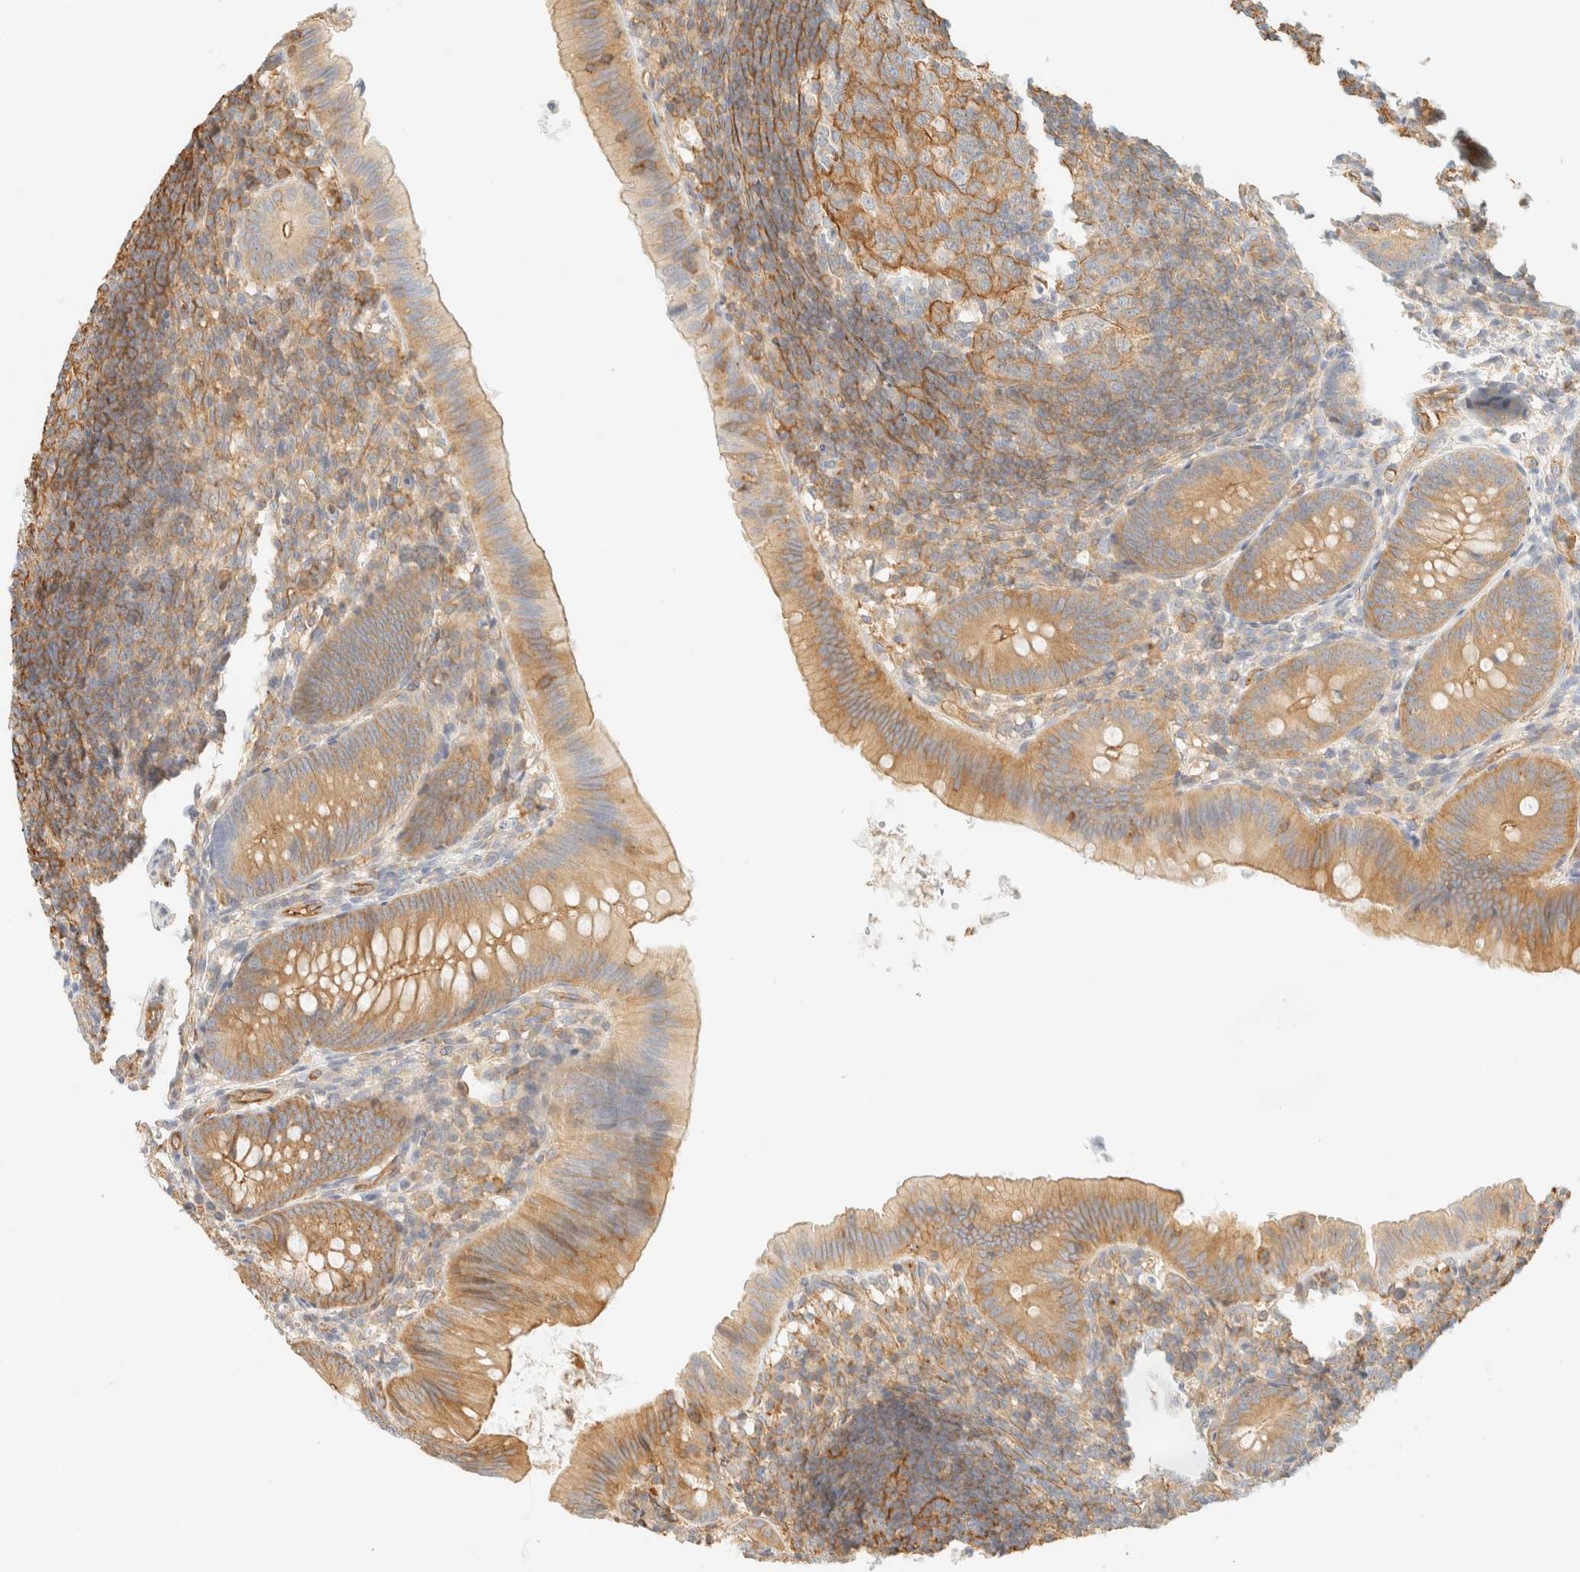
{"staining": {"intensity": "moderate", "quantity": ">75%", "location": "cytoplasmic/membranous"}, "tissue": "appendix", "cell_type": "Glandular cells", "image_type": "normal", "snomed": [{"axis": "morphology", "description": "Normal tissue, NOS"}, {"axis": "topography", "description": "Appendix"}], "caption": "Glandular cells reveal medium levels of moderate cytoplasmic/membranous staining in about >75% of cells in normal human appendix. The protein is shown in brown color, while the nuclei are stained blue.", "gene": "OTOP2", "patient": {"sex": "male", "age": 1}}